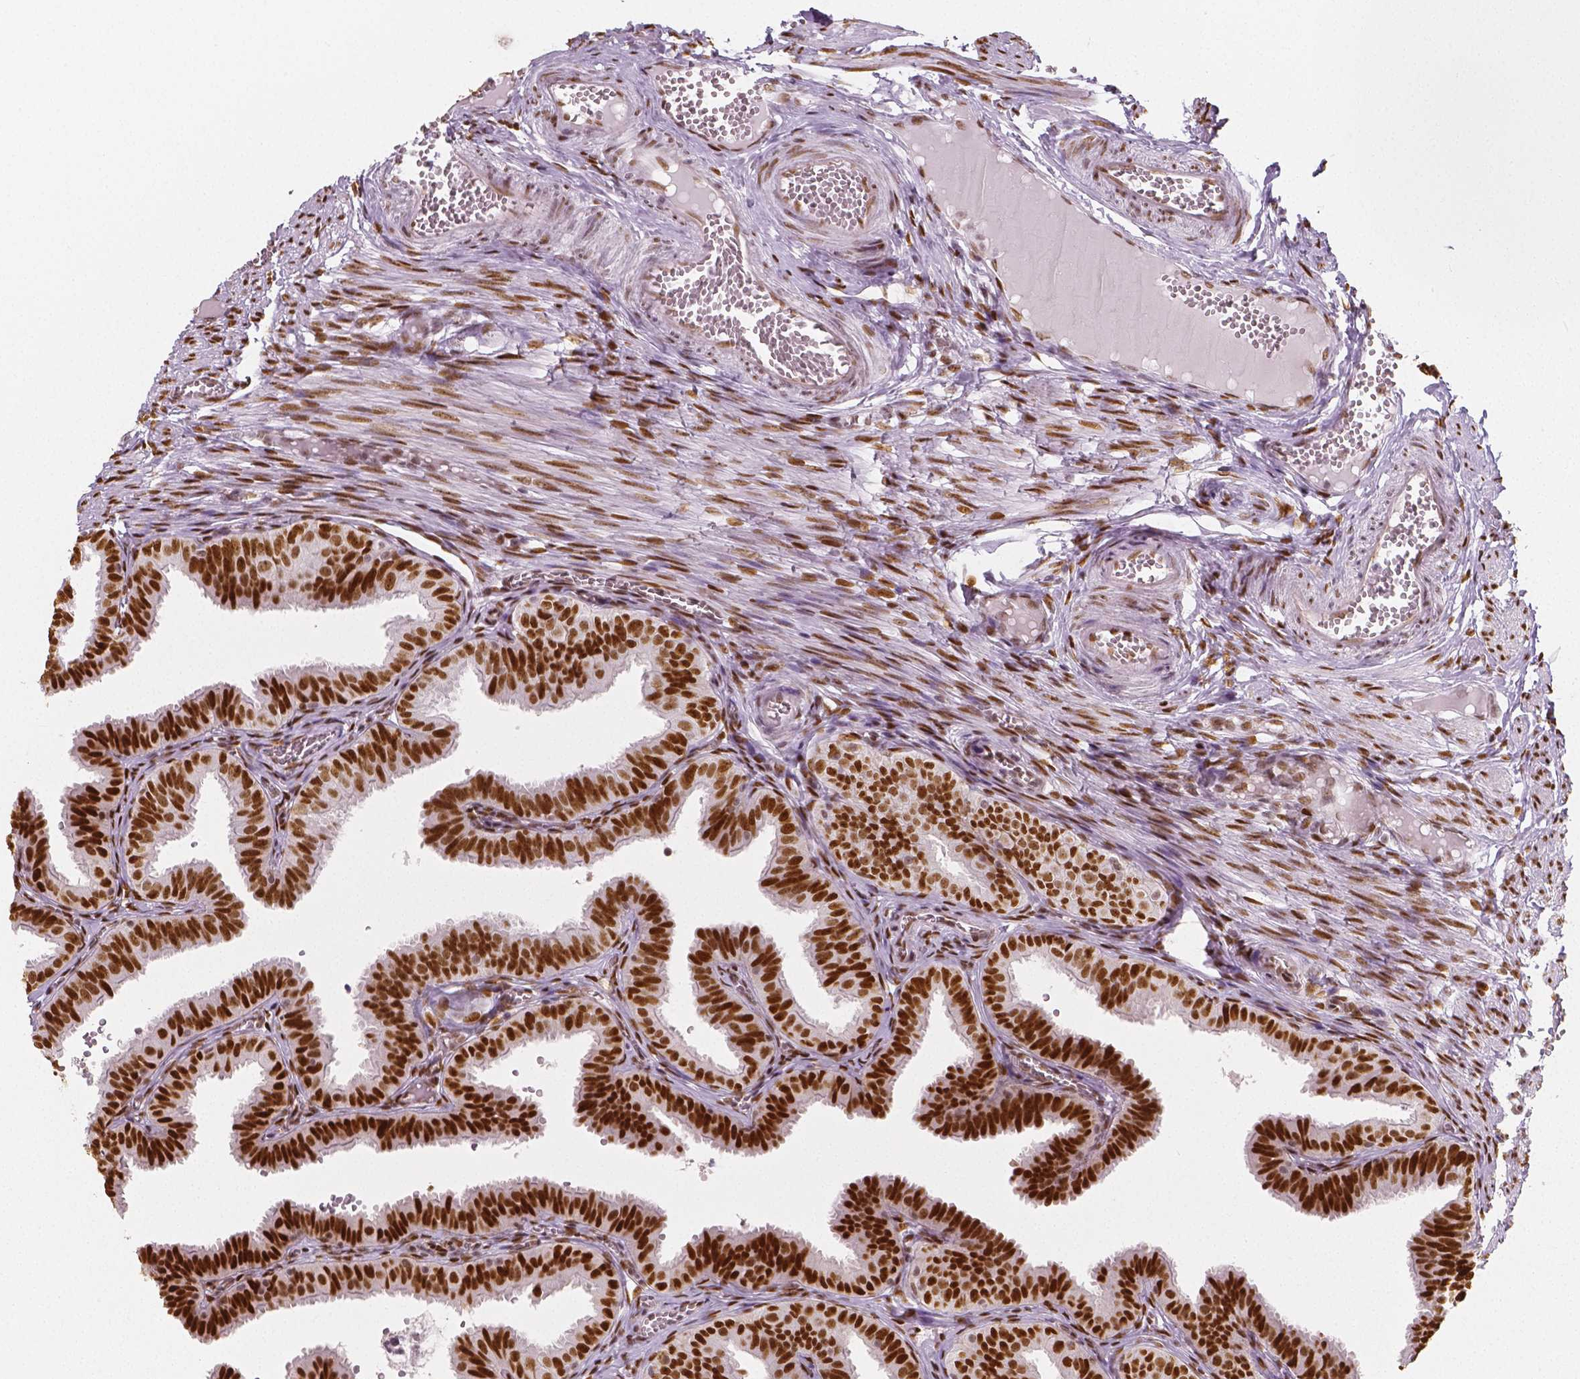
{"staining": {"intensity": "strong", "quantity": ">75%", "location": "nuclear"}, "tissue": "fallopian tube", "cell_type": "Glandular cells", "image_type": "normal", "snomed": [{"axis": "morphology", "description": "Normal tissue, NOS"}, {"axis": "topography", "description": "Fallopian tube"}], "caption": "A high amount of strong nuclear expression is seen in about >75% of glandular cells in unremarkable fallopian tube.", "gene": "NUCKS1", "patient": {"sex": "female", "age": 25}}